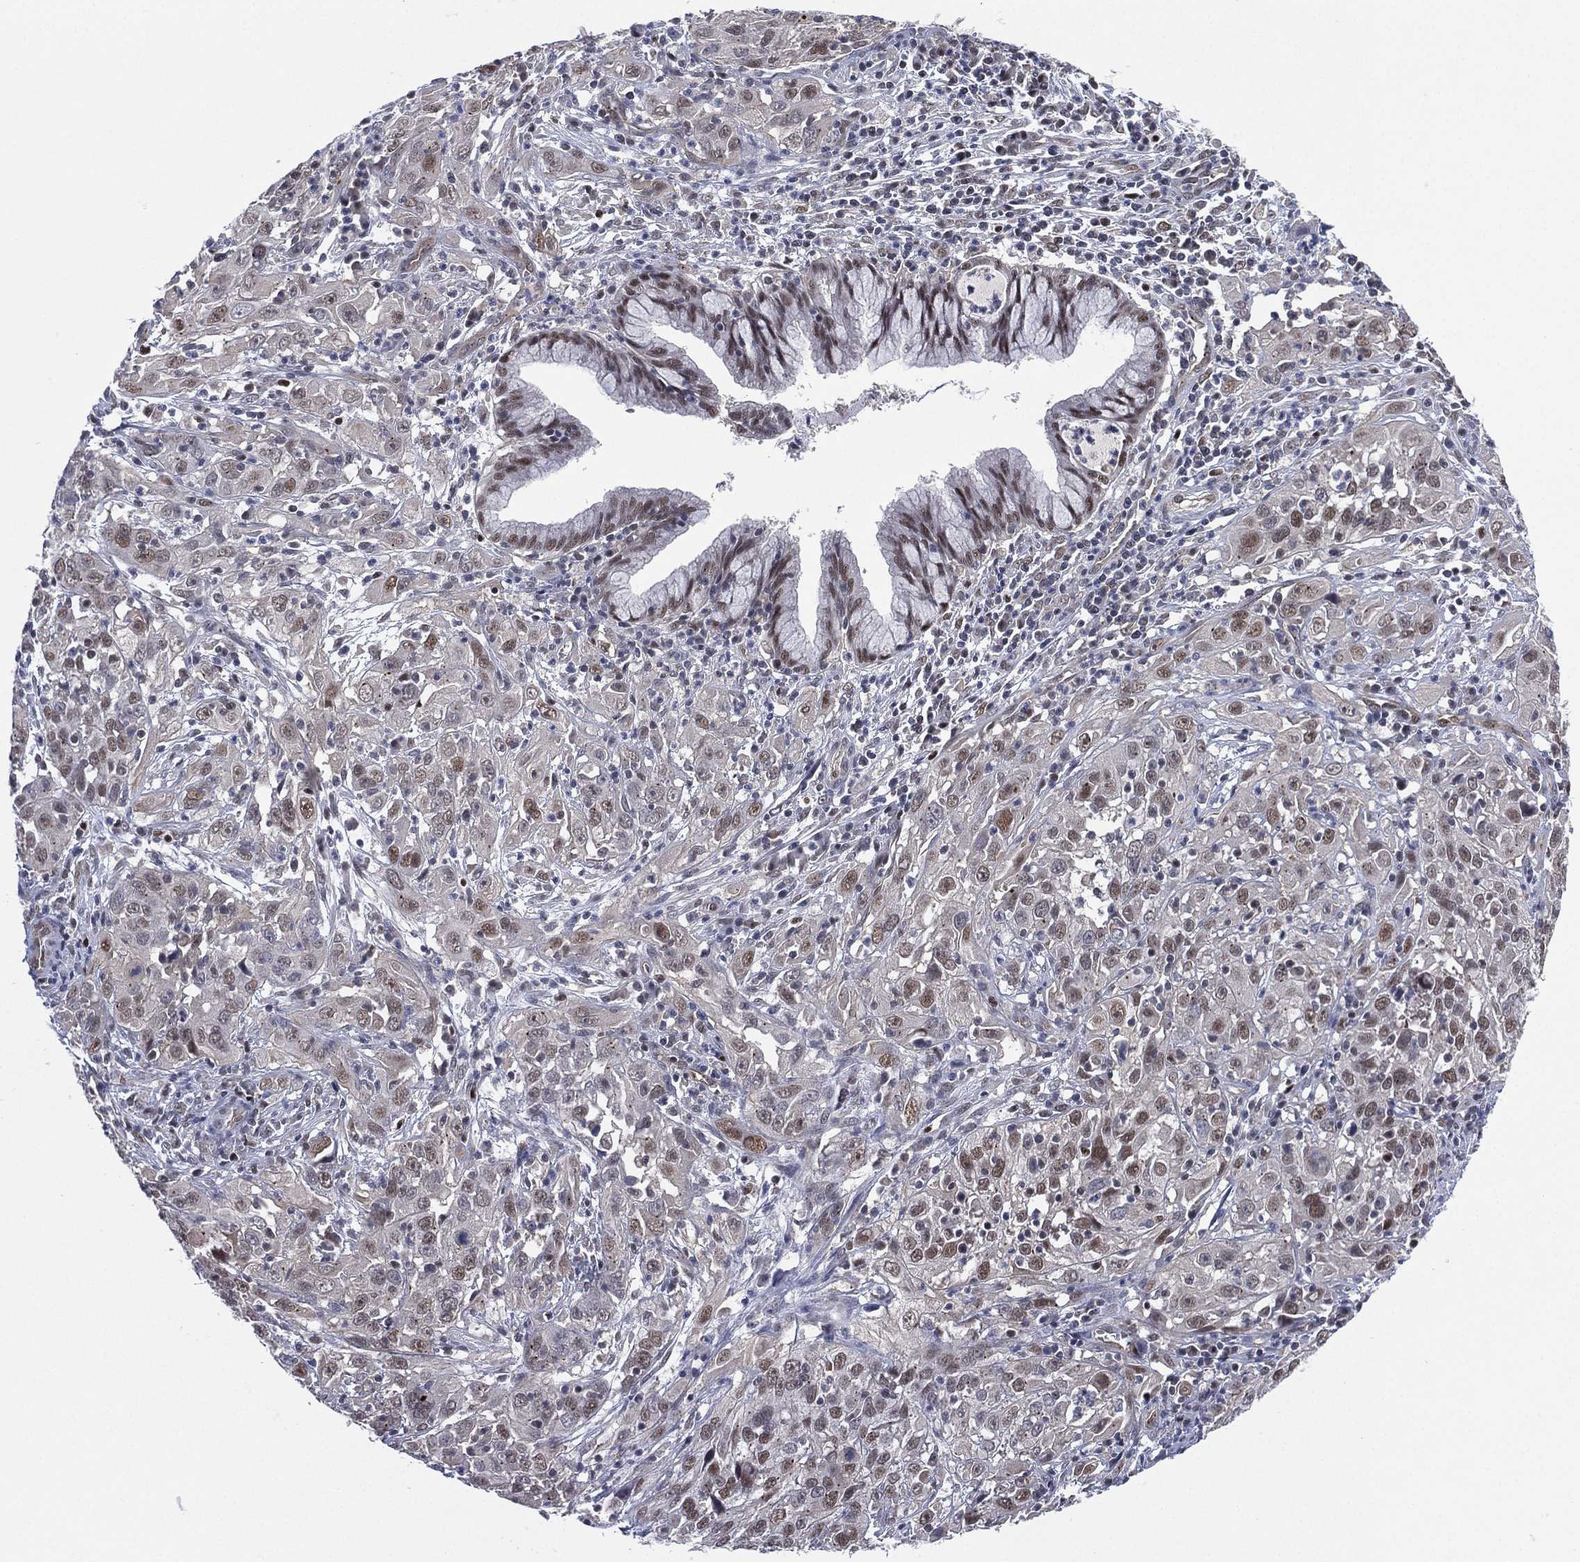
{"staining": {"intensity": "moderate", "quantity": "<25%", "location": "nuclear"}, "tissue": "cervical cancer", "cell_type": "Tumor cells", "image_type": "cancer", "snomed": [{"axis": "morphology", "description": "Squamous cell carcinoma, NOS"}, {"axis": "topography", "description": "Cervix"}], "caption": "Protein staining of squamous cell carcinoma (cervical) tissue demonstrates moderate nuclear expression in approximately <25% of tumor cells.", "gene": "GSE1", "patient": {"sex": "female", "age": 32}}